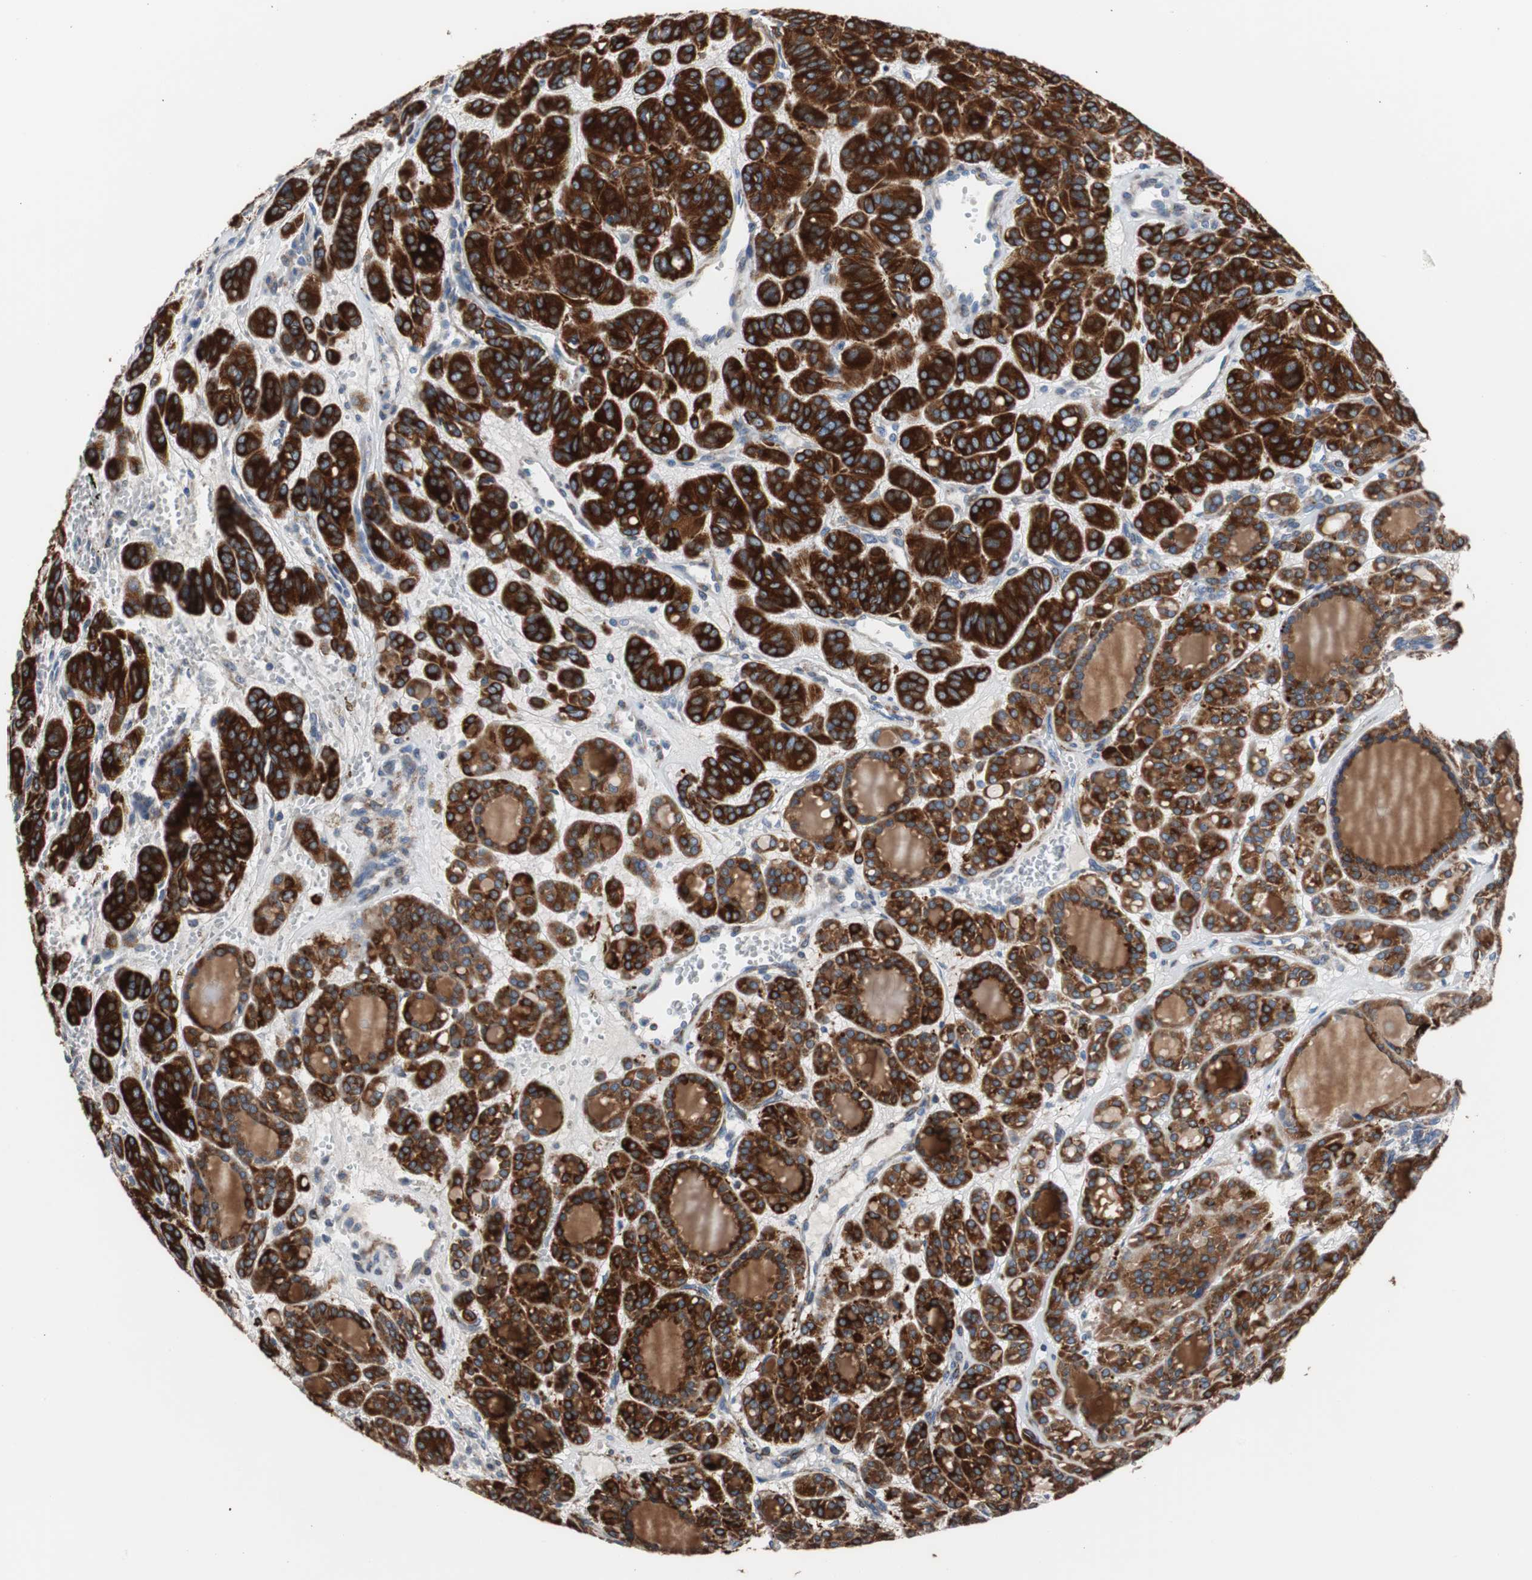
{"staining": {"intensity": "strong", "quantity": ">75%", "location": "cytoplasmic/membranous"}, "tissue": "thyroid cancer", "cell_type": "Tumor cells", "image_type": "cancer", "snomed": [{"axis": "morphology", "description": "Follicular adenoma carcinoma, NOS"}, {"axis": "topography", "description": "Thyroid gland"}], "caption": "A high amount of strong cytoplasmic/membranous staining is seen in about >75% of tumor cells in follicular adenoma carcinoma (thyroid) tissue.", "gene": "PBXIP1", "patient": {"sex": "female", "age": 71}}